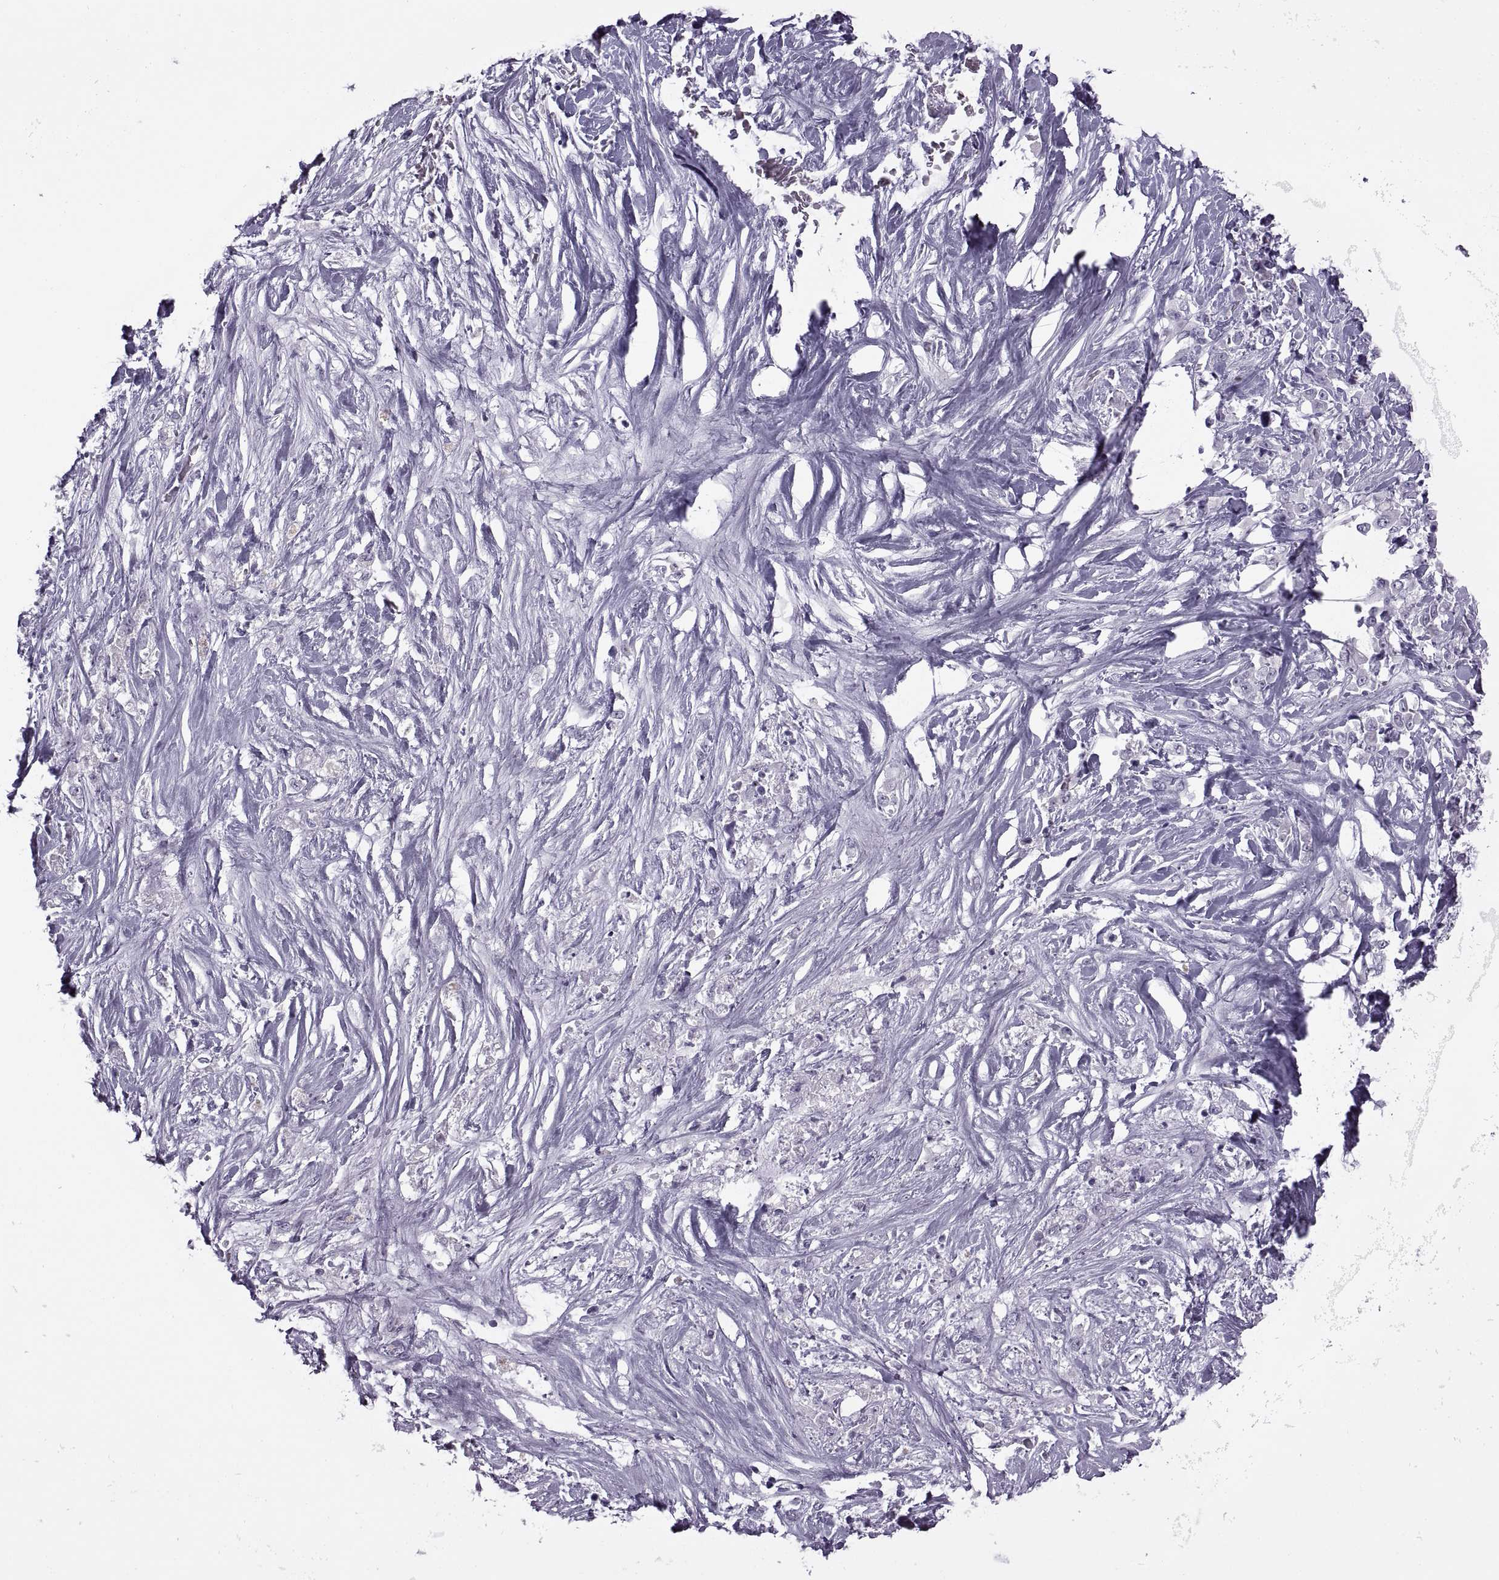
{"staining": {"intensity": "negative", "quantity": "none", "location": "none"}, "tissue": "stomach cancer", "cell_type": "Tumor cells", "image_type": "cancer", "snomed": [{"axis": "morphology", "description": "Adenocarcinoma, NOS"}, {"axis": "topography", "description": "Stomach"}], "caption": "A histopathology image of human adenocarcinoma (stomach) is negative for staining in tumor cells.", "gene": "FAM24A", "patient": {"sex": "female", "age": 76}}